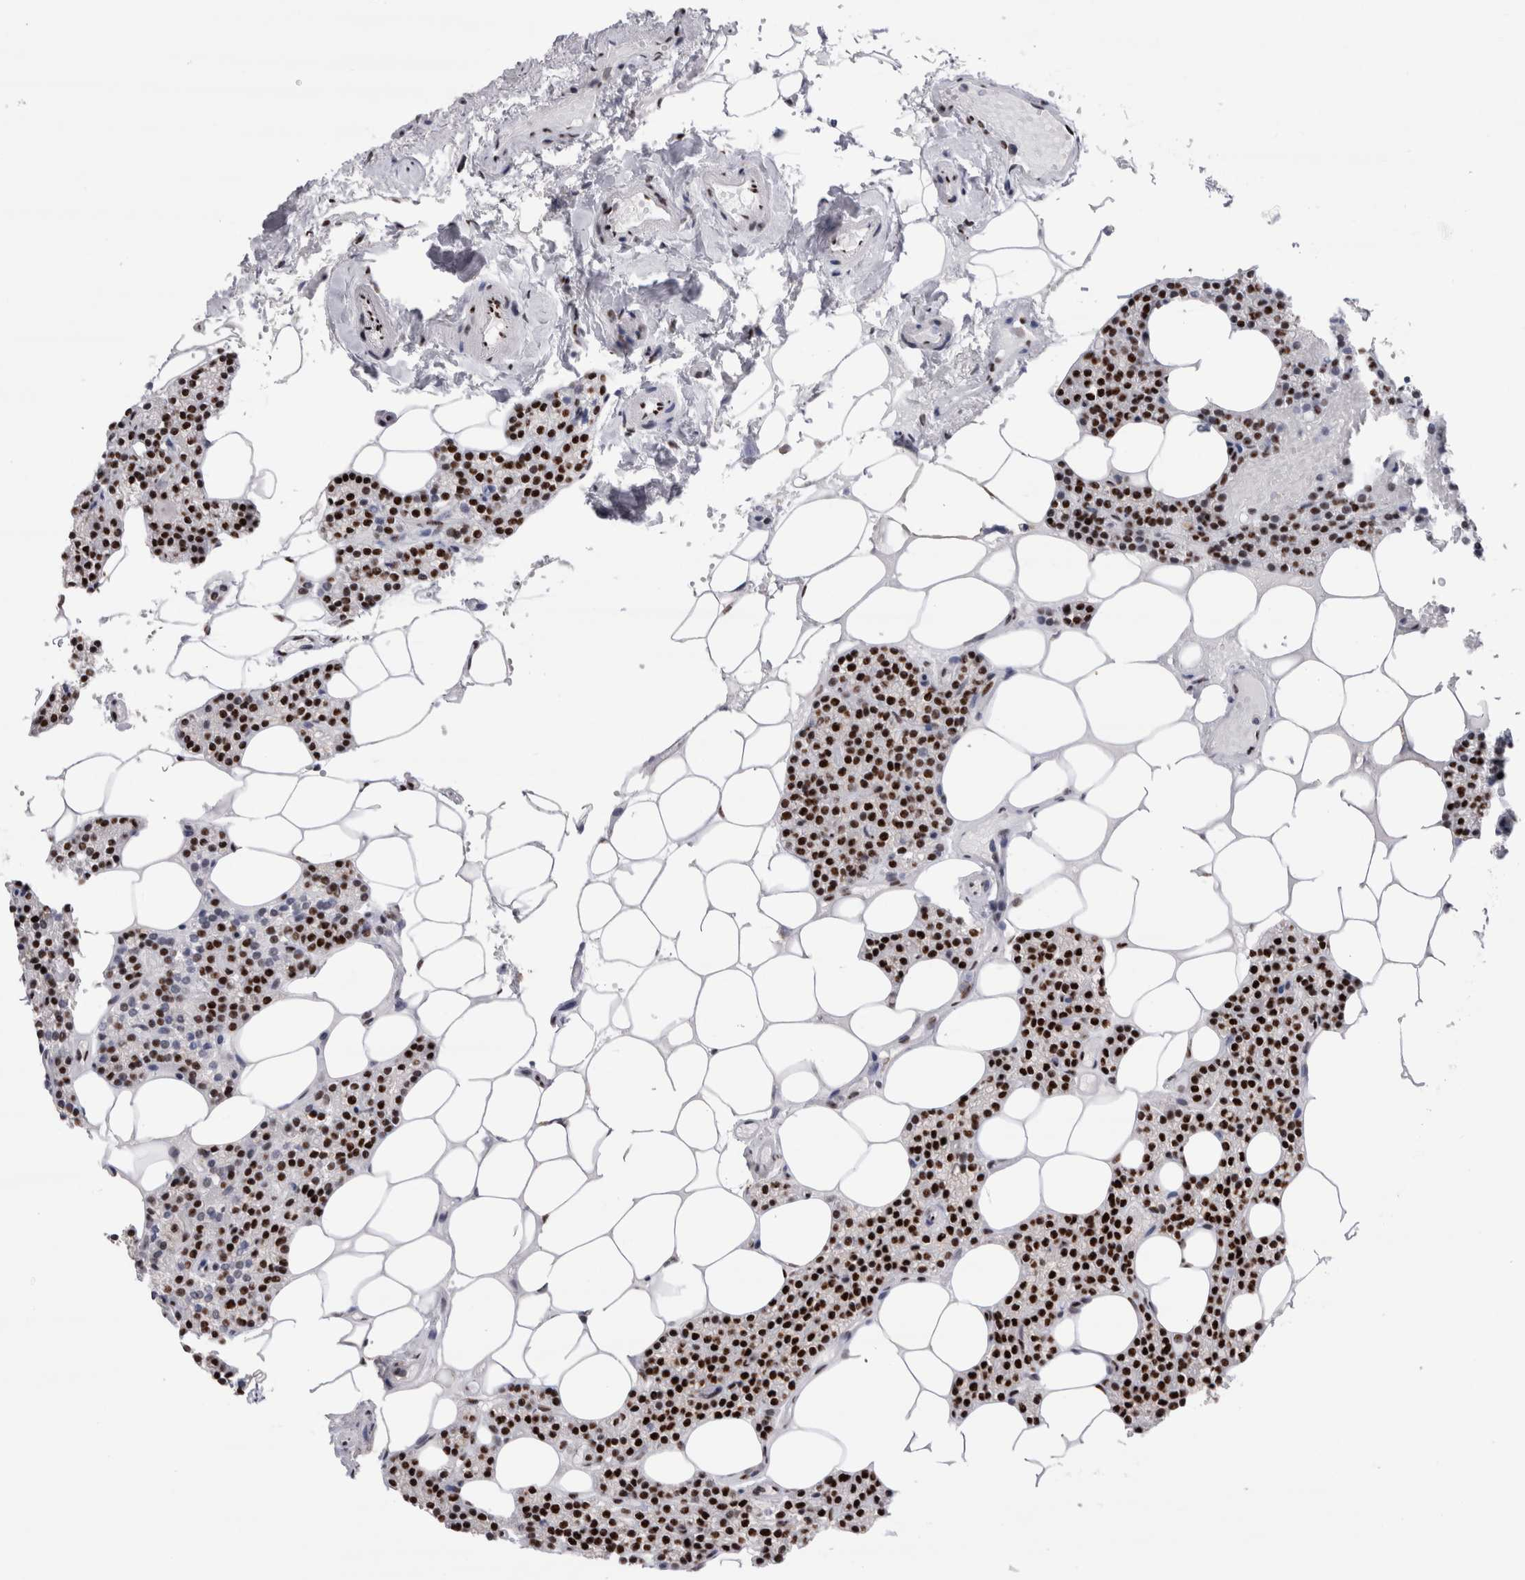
{"staining": {"intensity": "strong", "quantity": ">75%", "location": "nuclear"}, "tissue": "parathyroid gland", "cell_type": "Glandular cells", "image_type": "normal", "snomed": [{"axis": "morphology", "description": "Normal tissue, NOS"}, {"axis": "topography", "description": "Parathyroid gland"}], "caption": "Protein analysis of normal parathyroid gland reveals strong nuclear positivity in about >75% of glandular cells. The staining was performed using DAB (3,3'-diaminobenzidine) to visualize the protein expression in brown, while the nuclei were stained in blue with hematoxylin (Magnification: 20x).", "gene": "RBM6", "patient": {"sex": "male", "age": 75}}